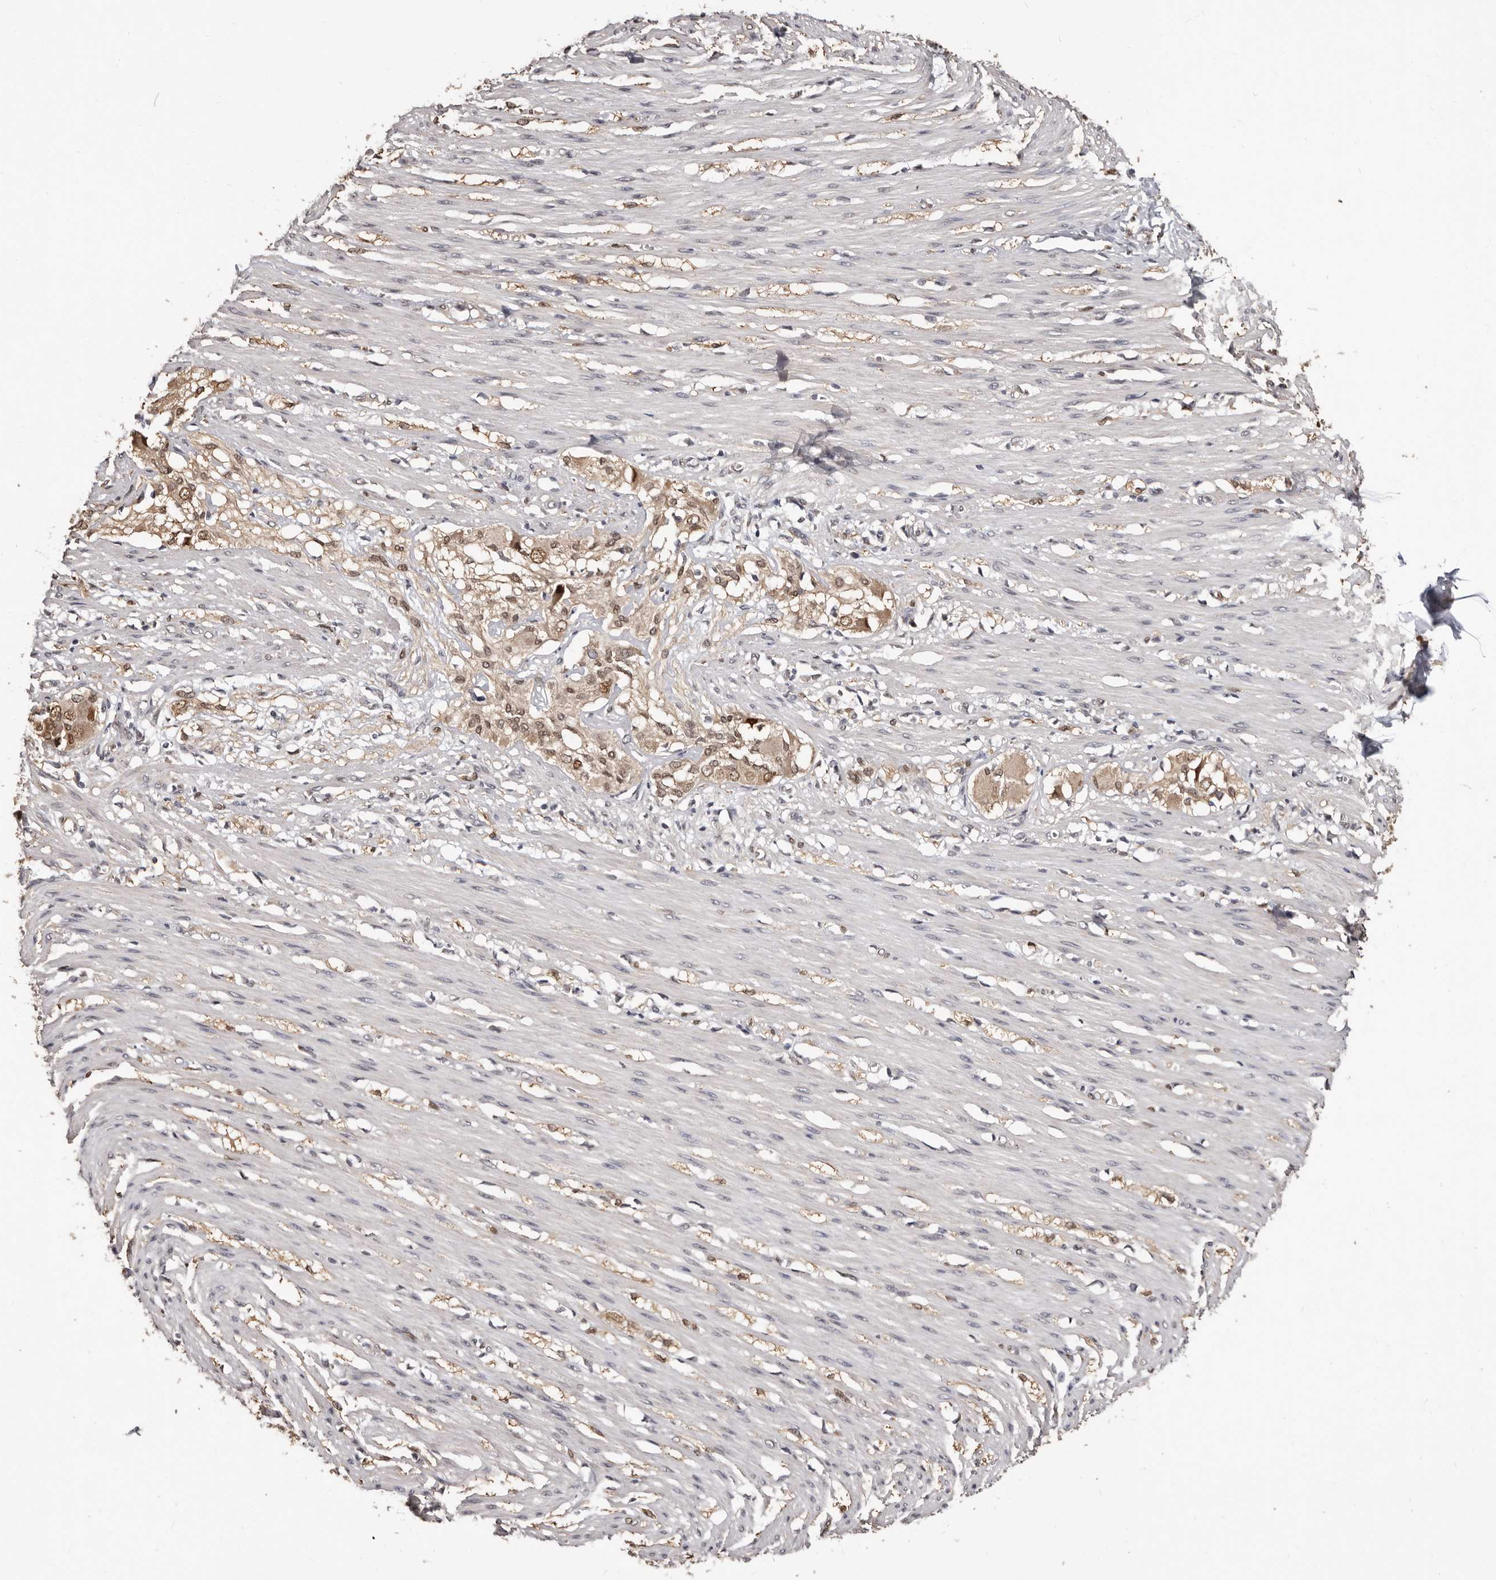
{"staining": {"intensity": "negative", "quantity": "none", "location": "none"}, "tissue": "smooth muscle", "cell_type": "Smooth muscle cells", "image_type": "normal", "snomed": [{"axis": "morphology", "description": "Normal tissue, NOS"}, {"axis": "morphology", "description": "Adenocarcinoma, NOS"}, {"axis": "topography", "description": "Colon"}, {"axis": "topography", "description": "Peripheral nerve tissue"}], "caption": "This is a histopathology image of IHC staining of benign smooth muscle, which shows no positivity in smooth muscle cells.", "gene": "KHDRBS2", "patient": {"sex": "male", "age": 14}}